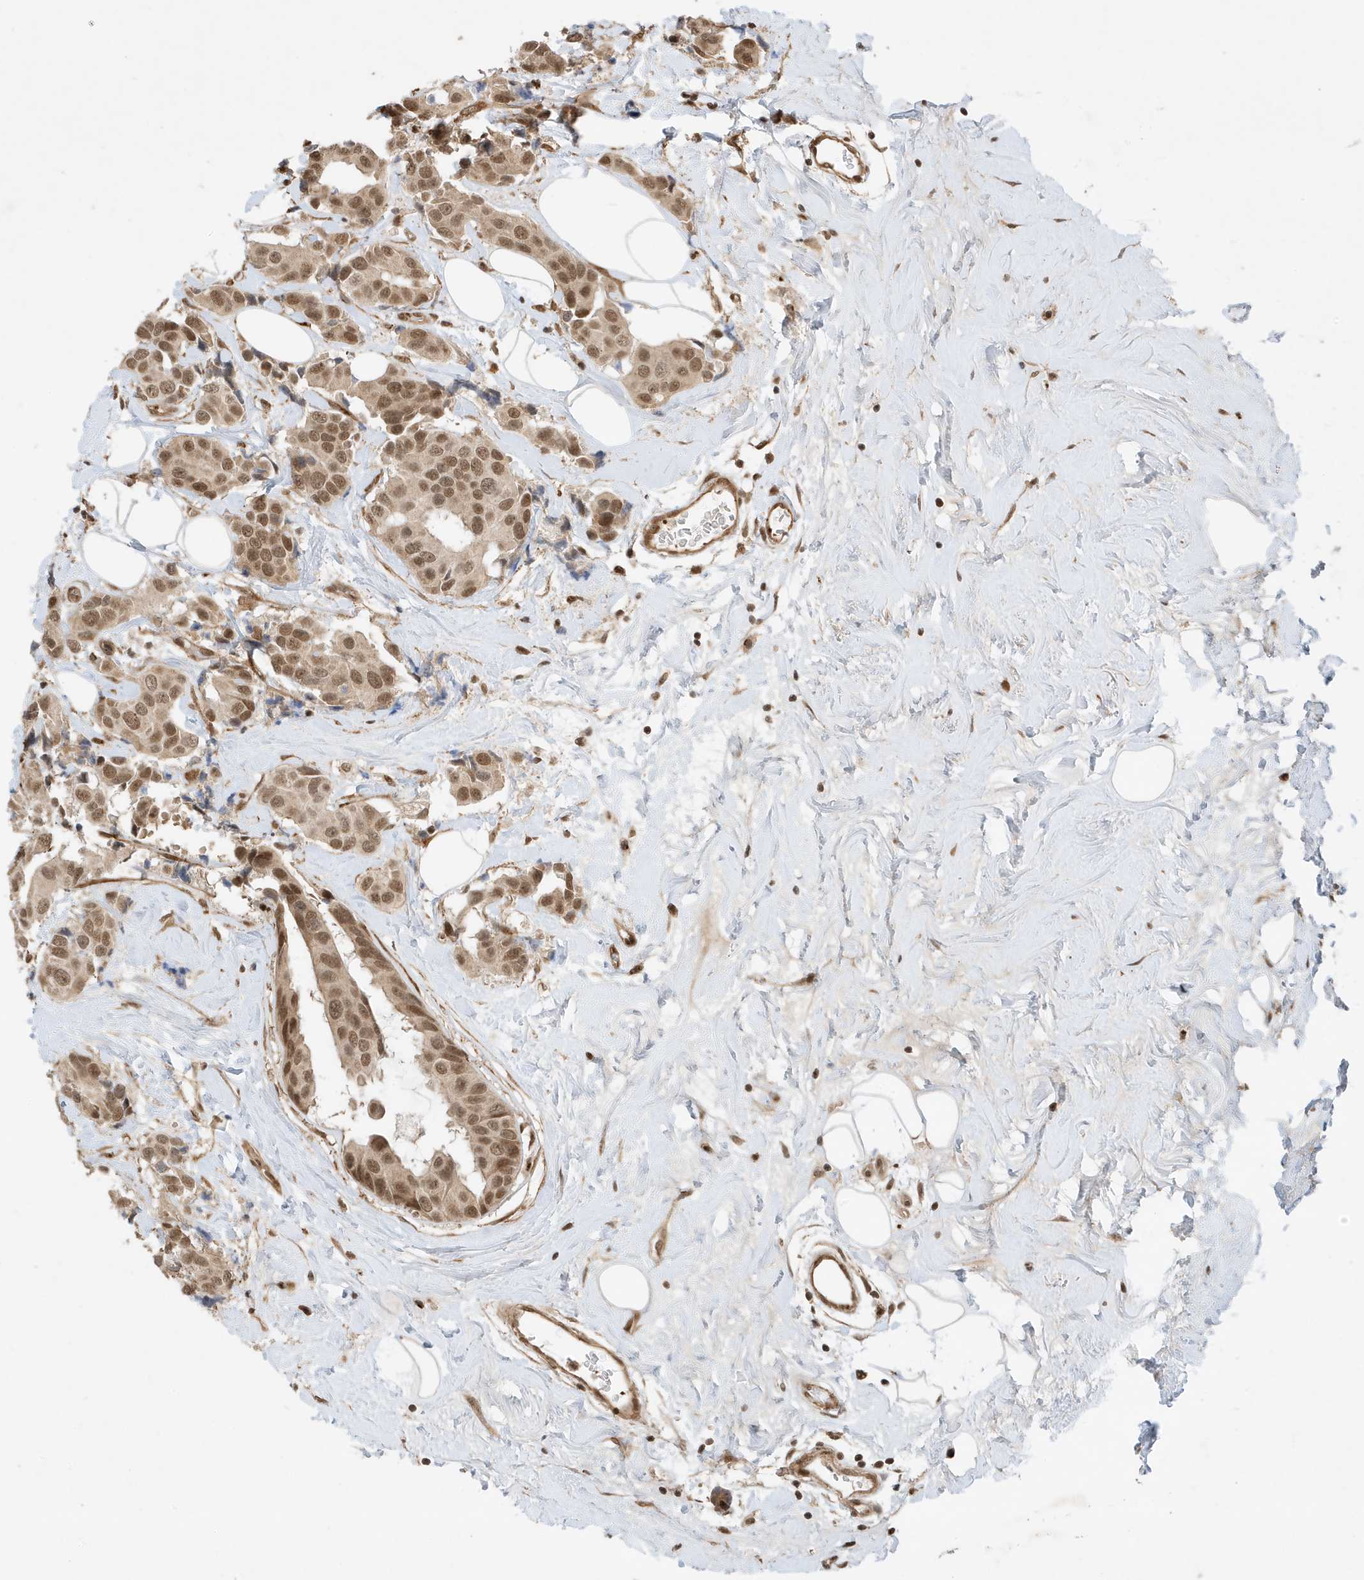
{"staining": {"intensity": "moderate", "quantity": ">75%", "location": "cytoplasmic/membranous,nuclear"}, "tissue": "breast cancer", "cell_type": "Tumor cells", "image_type": "cancer", "snomed": [{"axis": "morphology", "description": "Normal tissue, NOS"}, {"axis": "morphology", "description": "Duct carcinoma"}, {"axis": "topography", "description": "Breast"}], "caption": "Breast cancer stained for a protein exhibits moderate cytoplasmic/membranous and nuclear positivity in tumor cells.", "gene": "MAST3", "patient": {"sex": "female", "age": 39}}